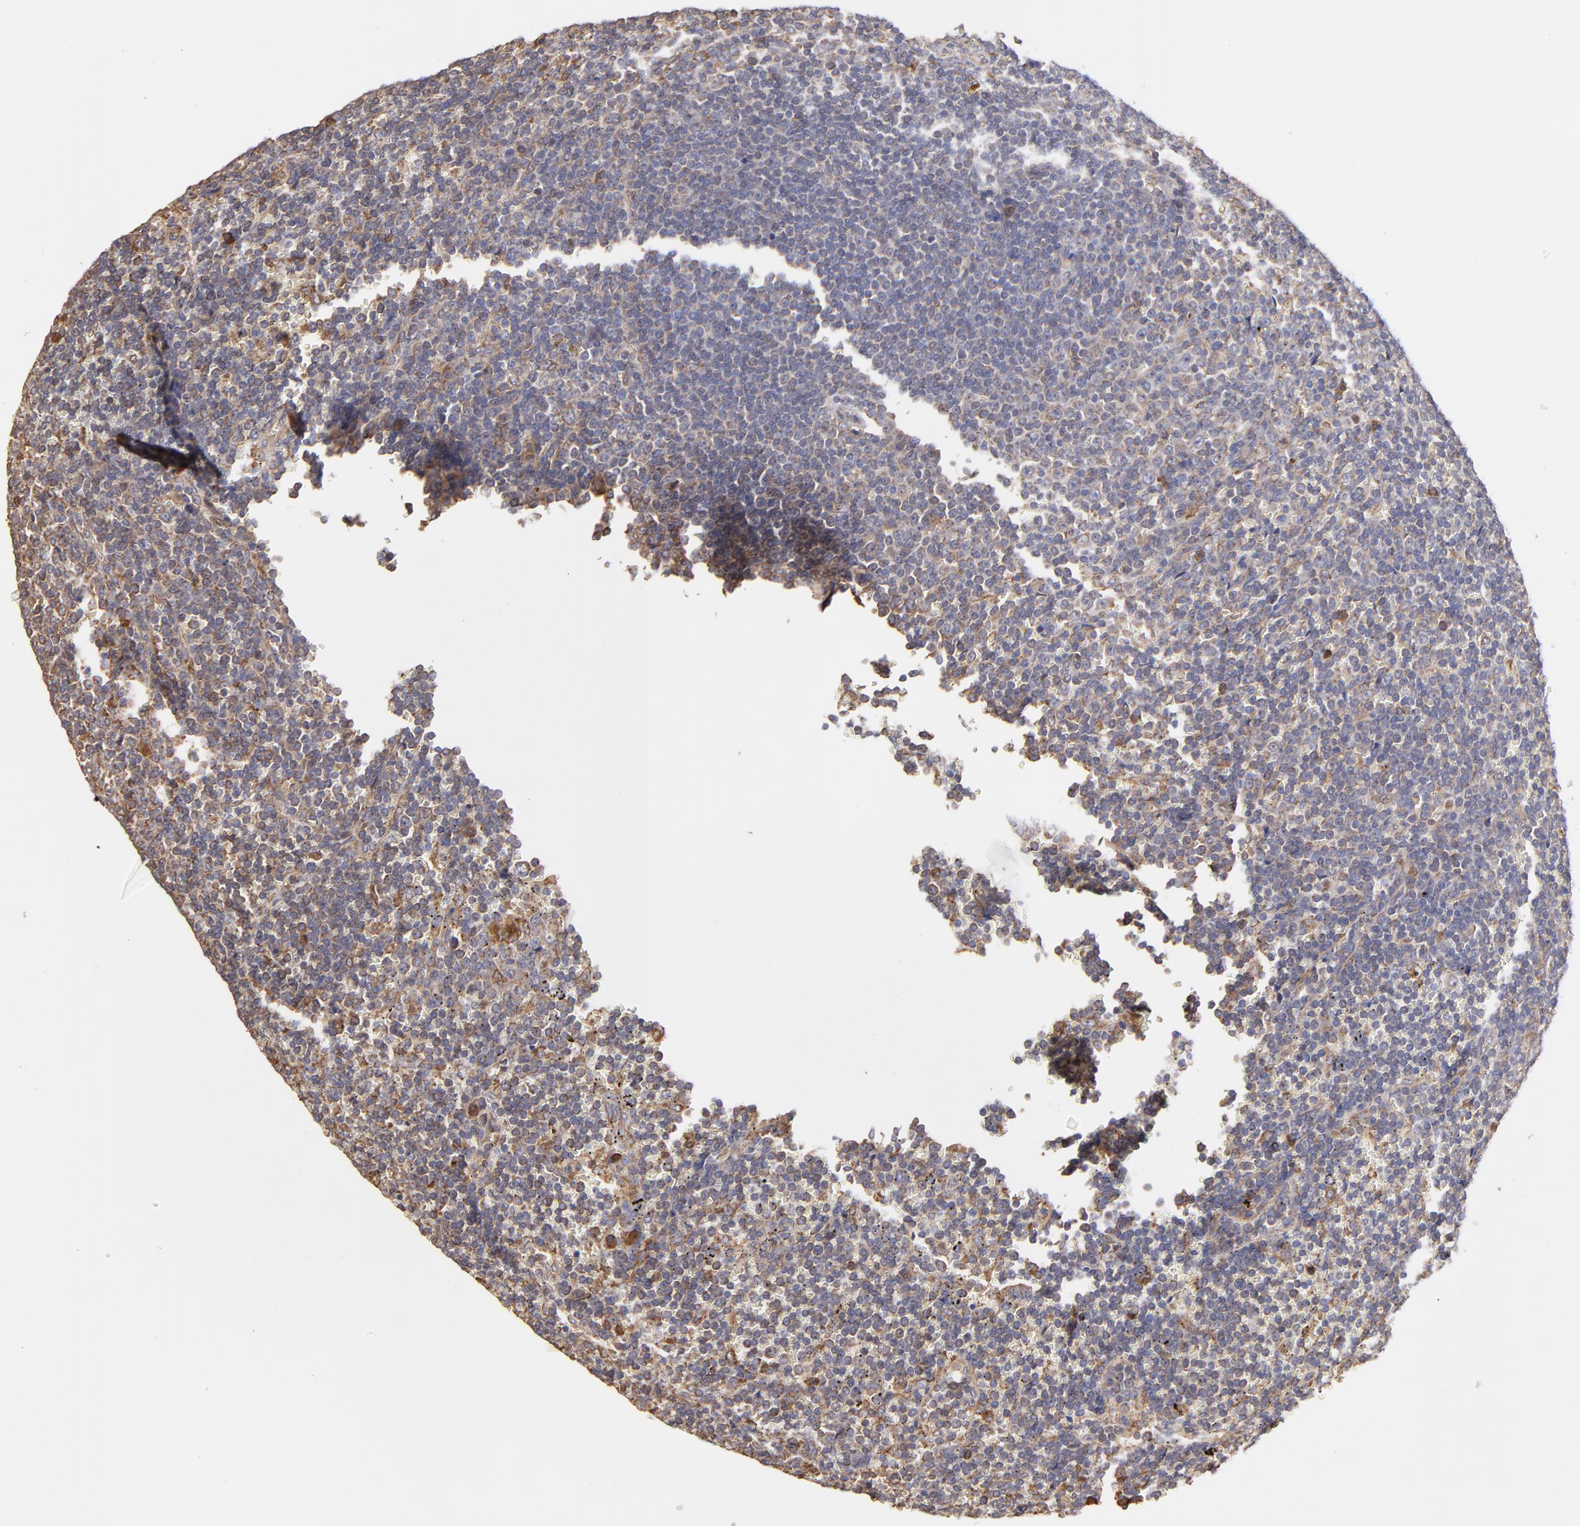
{"staining": {"intensity": "moderate", "quantity": ">75%", "location": "cytoplasmic/membranous"}, "tissue": "lymphoma", "cell_type": "Tumor cells", "image_type": "cancer", "snomed": [{"axis": "morphology", "description": "Malignant lymphoma, non-Hodgkin's type, Low grade"}, {"axis": "topography", "description": "Spleen"}], "caption": "This photomicrograph demonstrates IHC staining of human low-grade malignant lymphoma, non-Hodgkin's type, with medium moderate cytoplasmic/membranous positivity in approximately >75% of tumor cells.", "gene": "PFKM", "patient": {"sex": "male", "age": 80}}